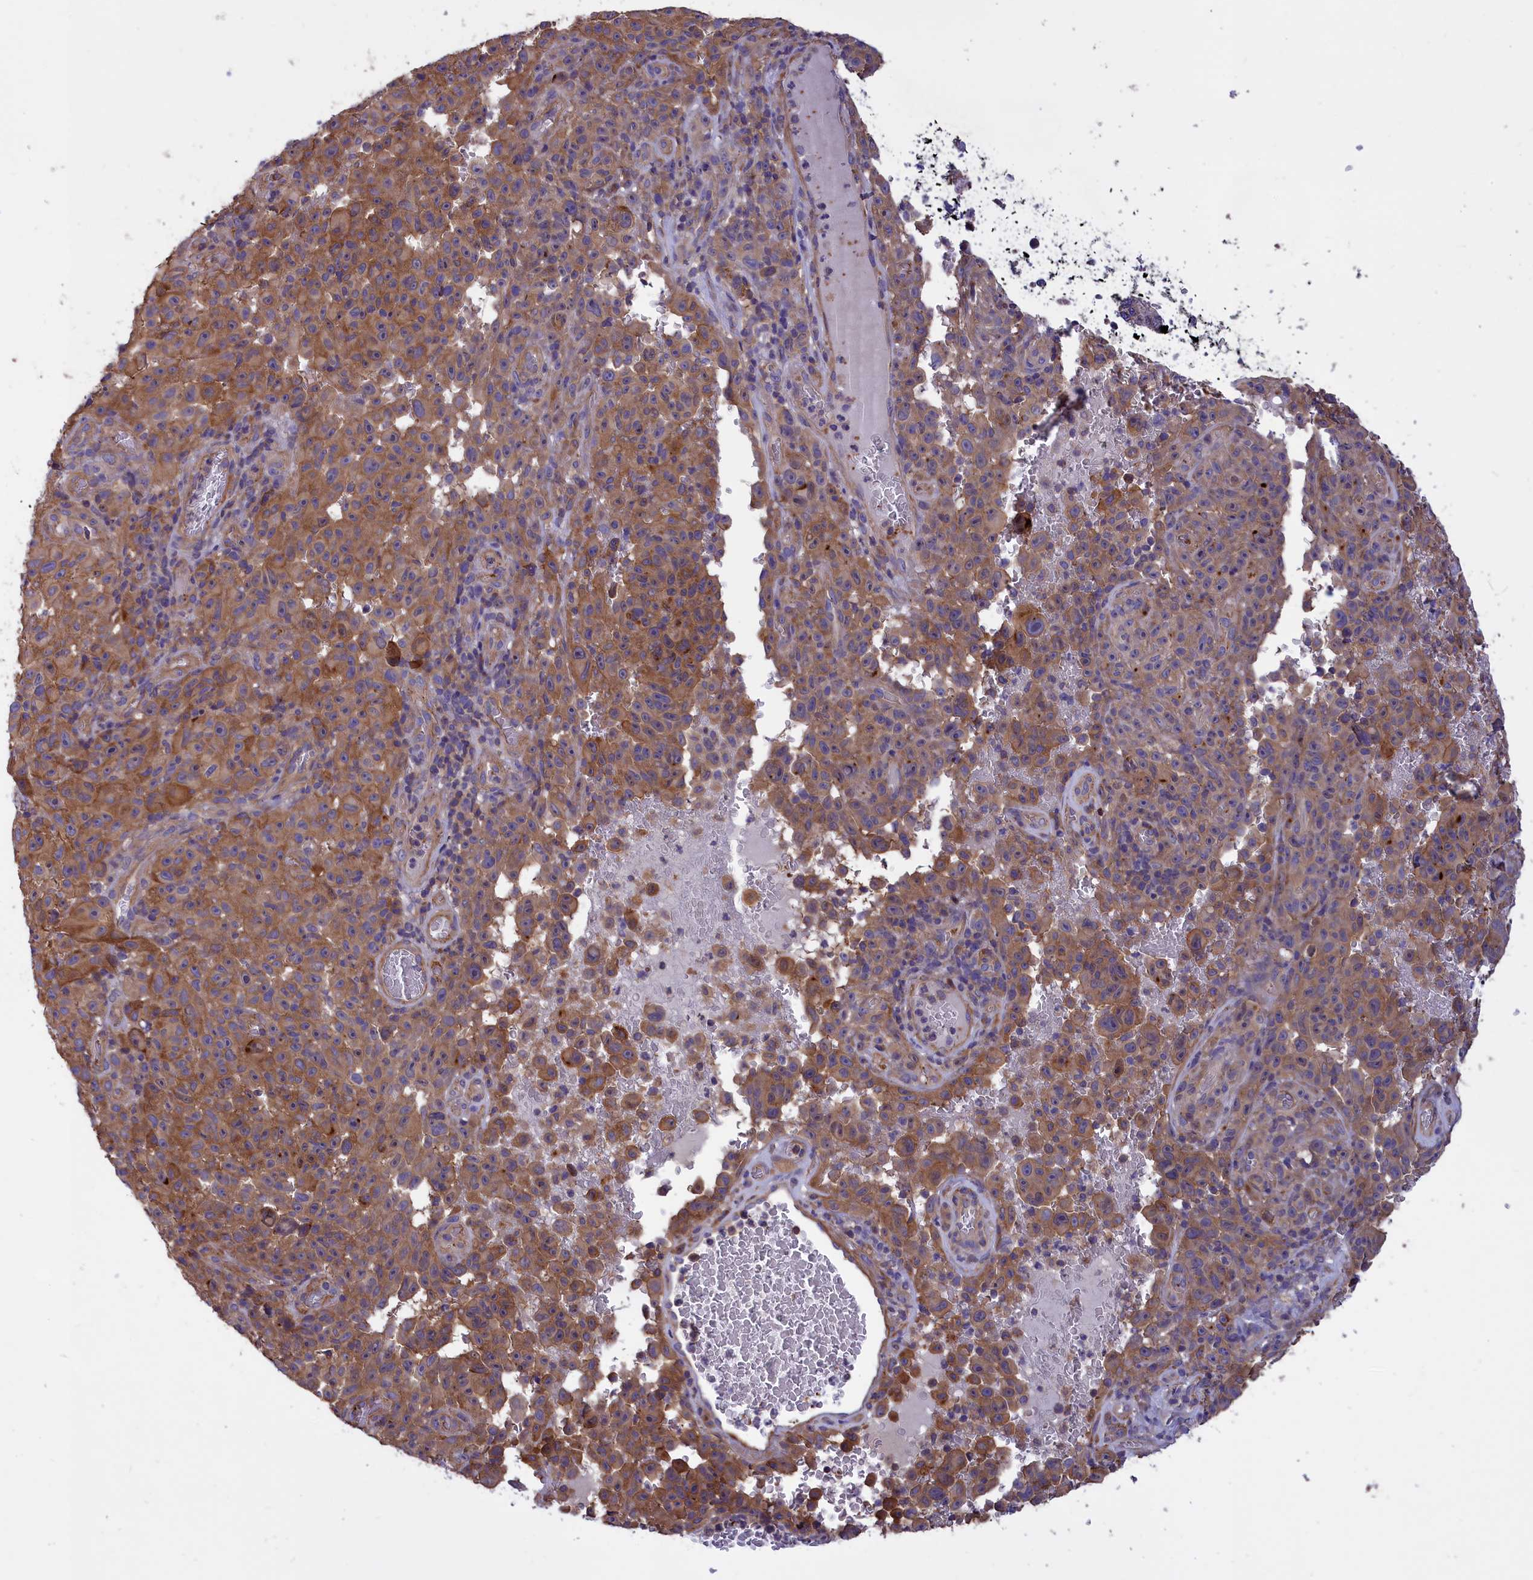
{"staining": {"intensity": "moderate", "quantity": ">75%", "location": "cytoplasmic/membranous"}, "tissue": "melanoma", "cell_type": "Tumor cells", "image_type": "cancer", "snomed": [{"axis": "morphology", "description": "Malignant melanoma, NOS"}, {"axis": "topography", "description": "Skin"}], "caption": "Melanoma stained with immunohistochemistry (IHC) displays moderate cytoplasmic/membranous expression in approximately >75% of tumor cells.", "gene": "AMDHD2", "patient": {"sex": "female", "age": 82}}